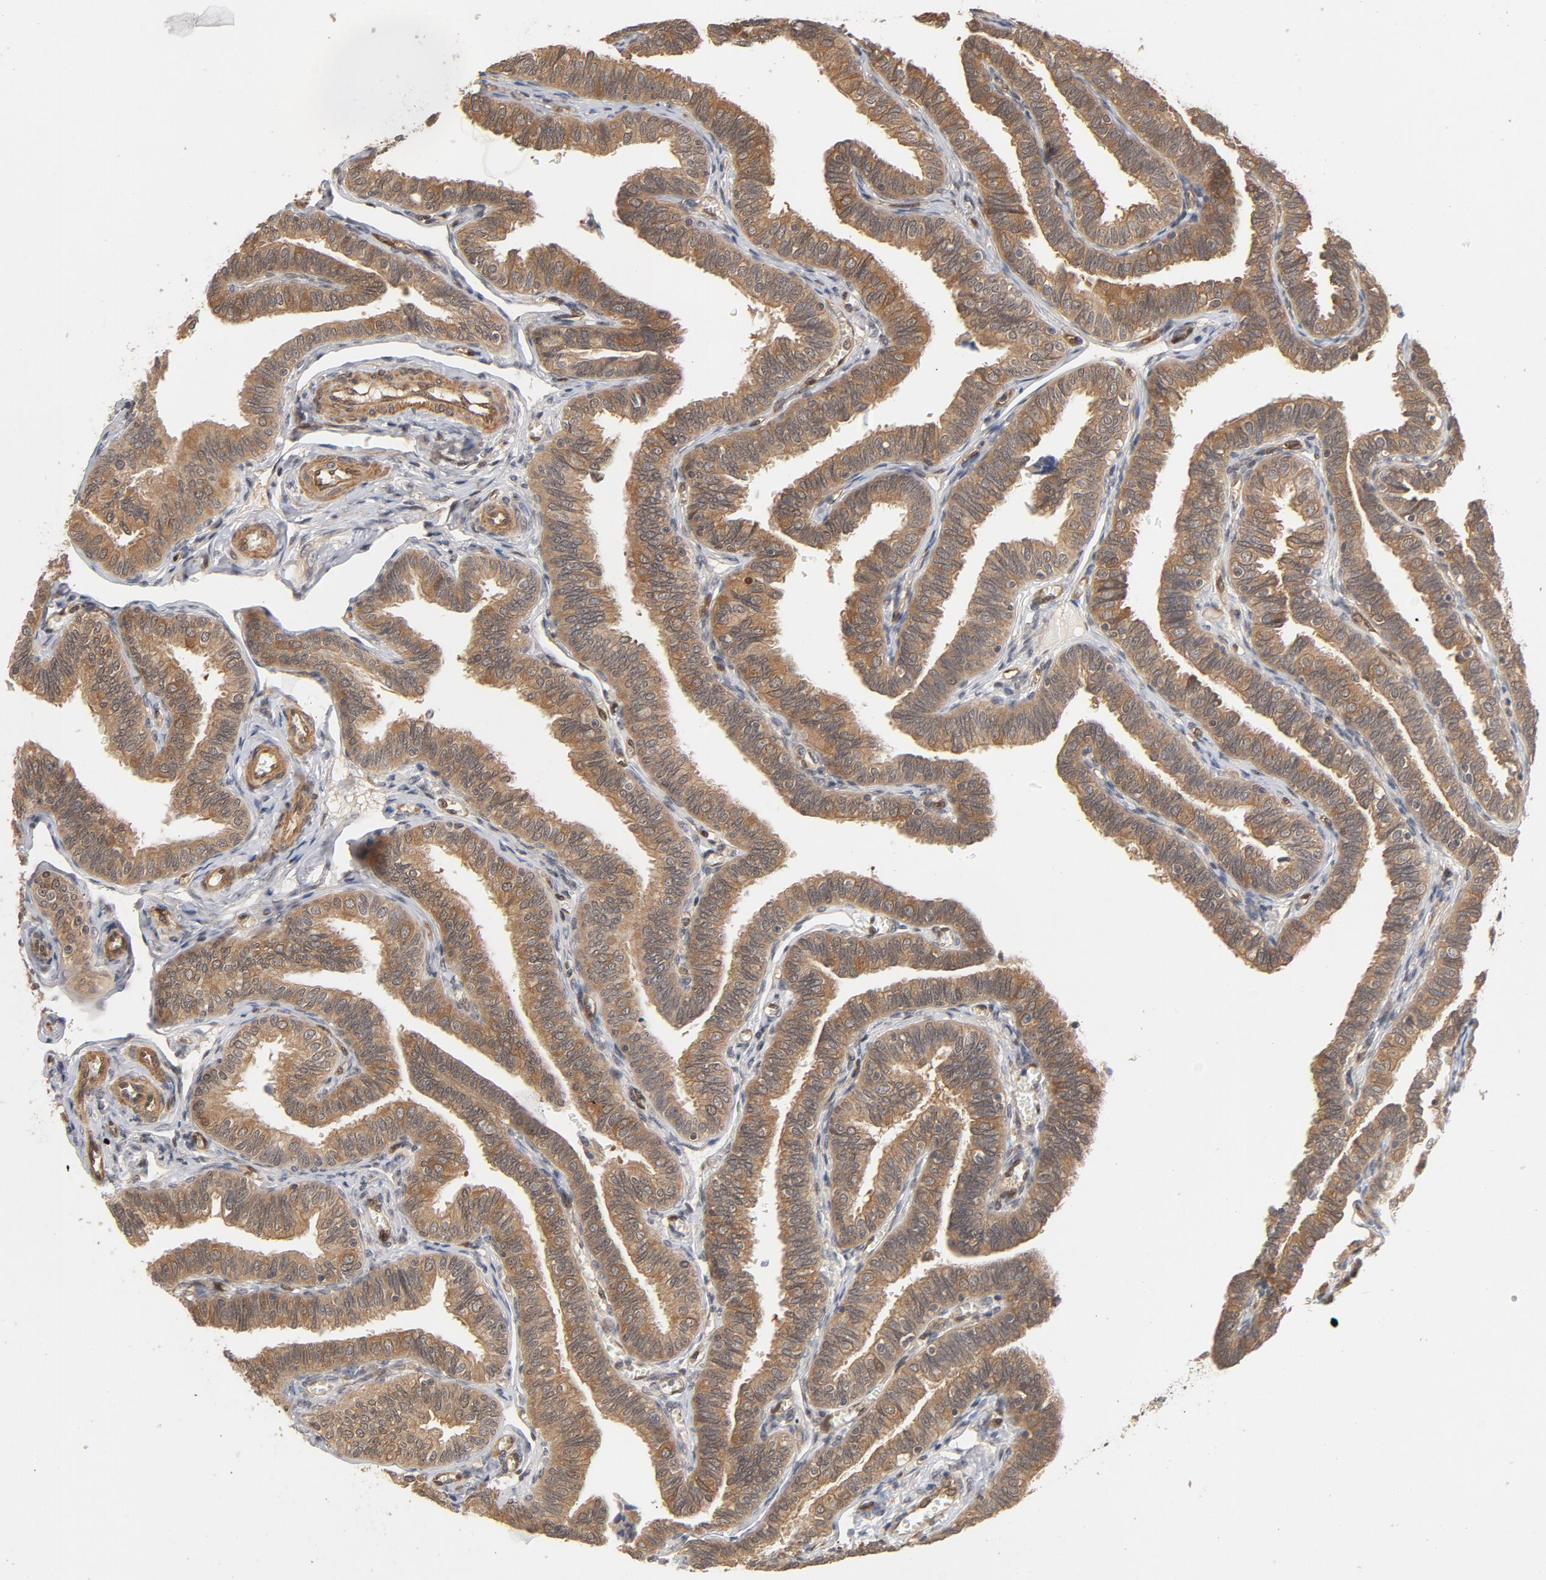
{"staining": {"intensity": "moderate", "quantity": ">75%", "location": "cytoplasmic/membranous"}, "tissue": "fallopian tube", "cell_type": "Glandular cells", "image_type": "normal", "snomed": [{"axis": "morphology", "description": "Normal tissue, NOS"}, {"axis": "topography", "description": "Fallopian tube"}], "caption": "Immunohistochemistry (IHC) staining of normal fallopian tube, which demonstrates medium levels of moderate cytoplasmic/membranous staining in approximately >75% of glandular cells indicating moderate cytoplasmic/membranous protein staining. The staining was performed using DAB (brown) for protein detection and nuclei were counterstained in hematoxylin (blue).", "gene": "CDC37", "patient": {"sex": "female", "age": 46}}